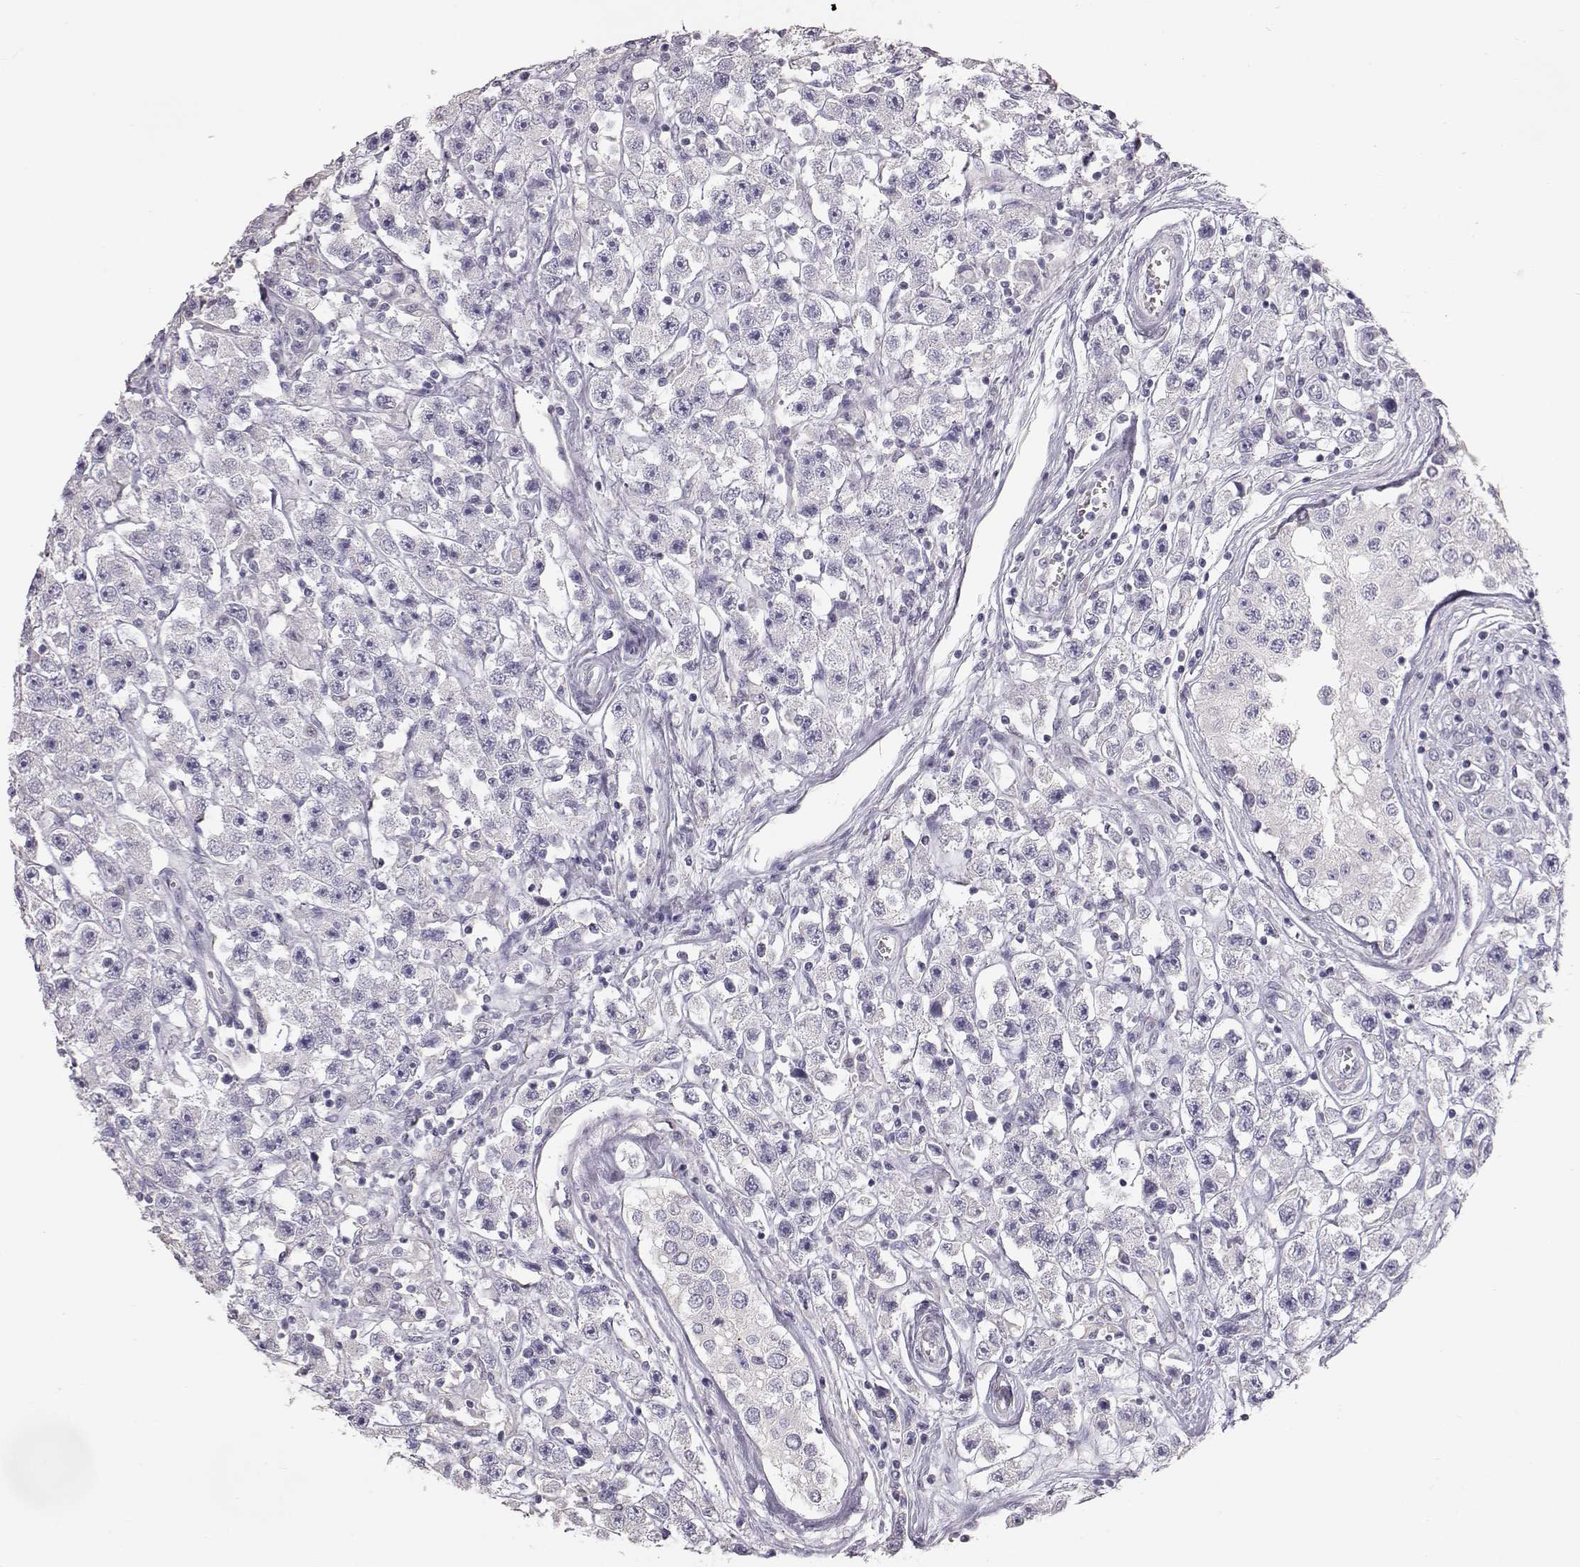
{"staining": {"intensity": "negative", "quantity": "none", "location": "none"}, "tissue": "testis cancer", "cell_type": "Tumor cells", "image_type": "cancer", "snomed": [{"axis": "morphology", "description": "Seminoma, NOS"}, {"axis": "topography", "description": "Testis"}], "caption": "The IHC micrograph has no significant staining in tumor cells of testis cancer tissue.", "gene": "KRT33A", "patient": {"sex": "male", "age": 45}}